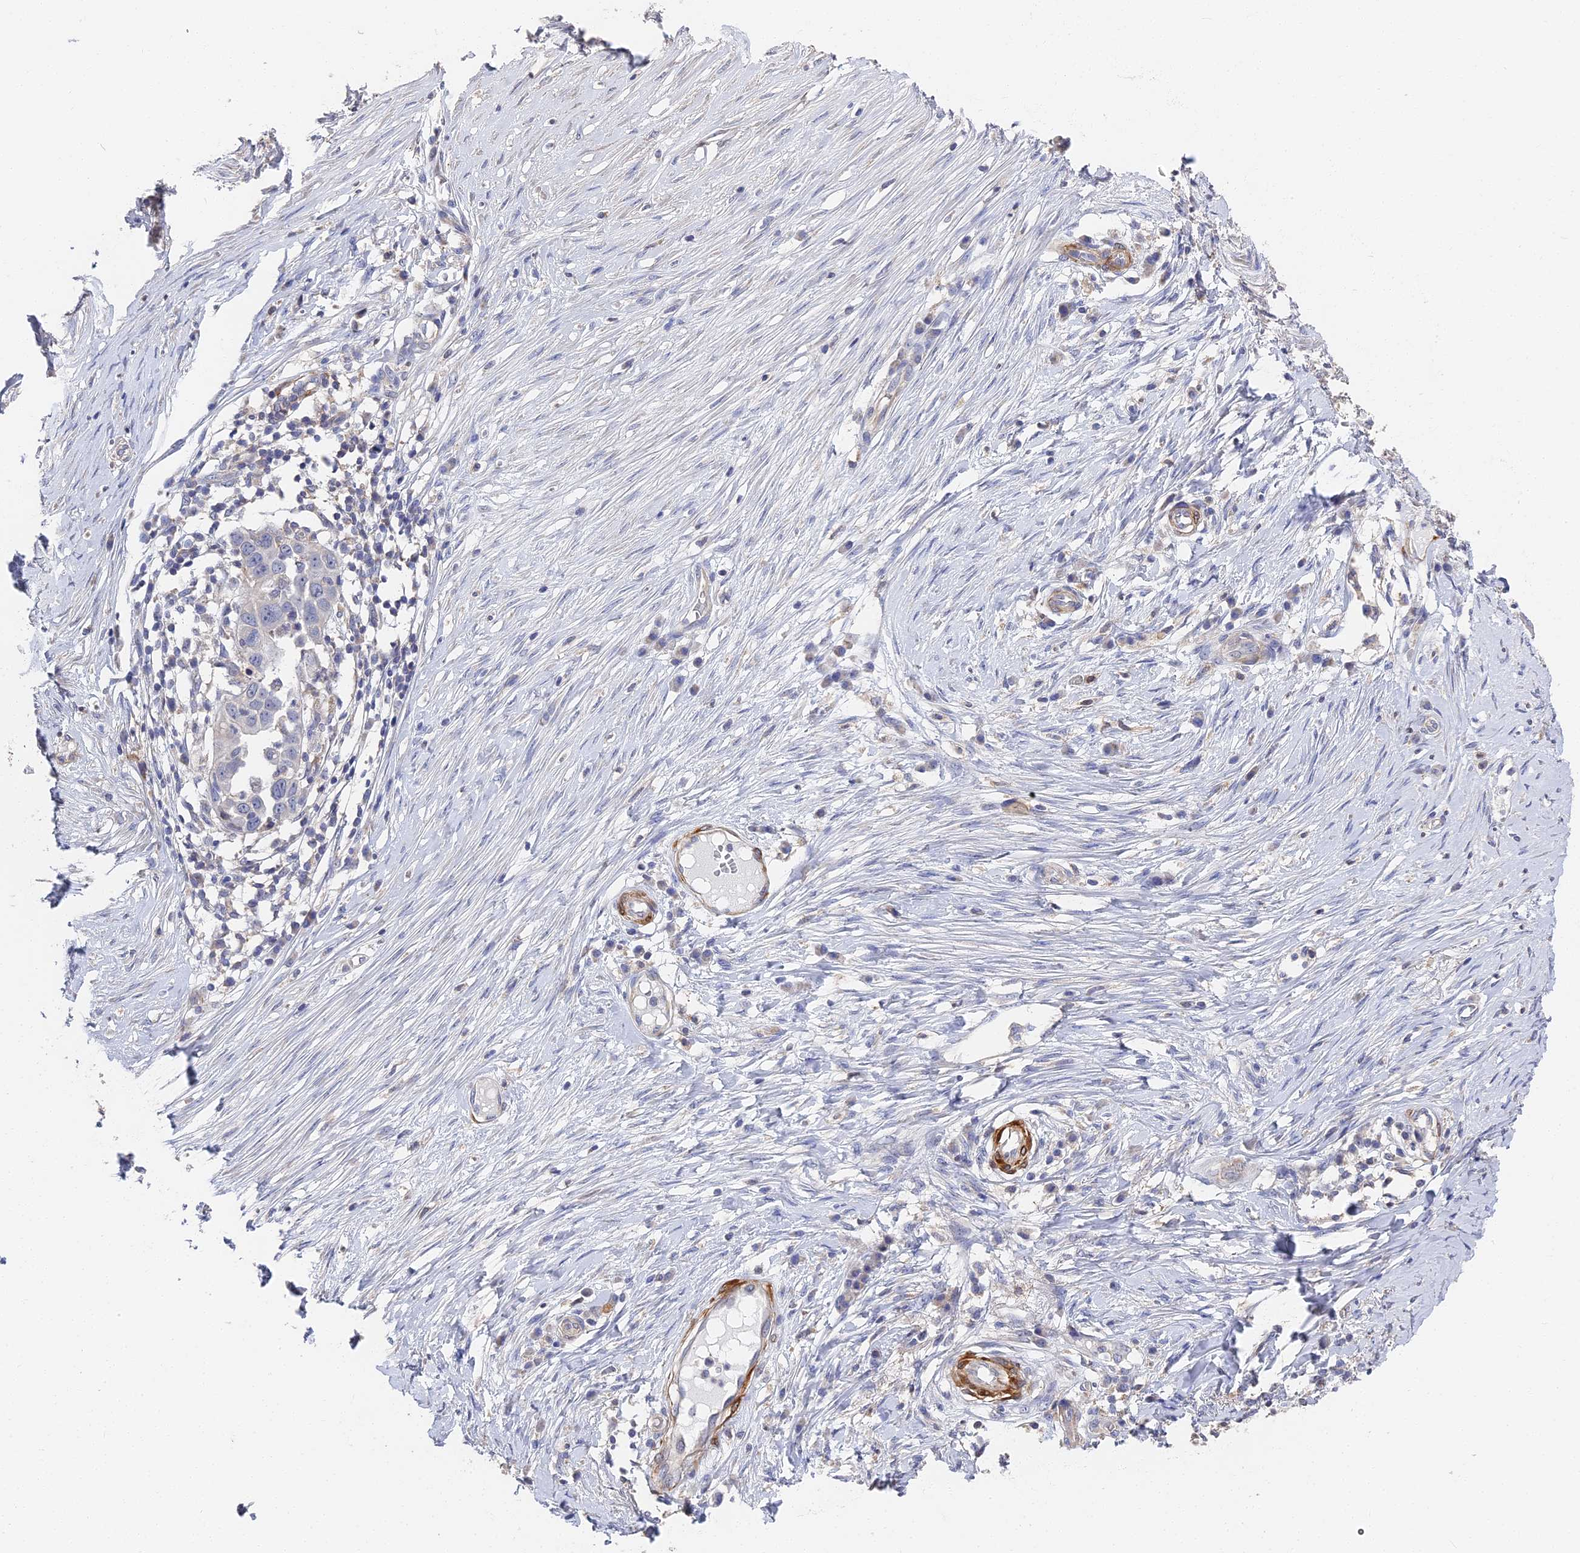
{"staining": {"intensity": "negative", "quantity": "none", "location": "none"}, "tissue": "skin cancer", "cell_type": "Tumor cells", "image_type": "cancer", "snomed": [{"axis": "morphology", "description": "Squamous cell carcinoma, NOS"}, {"axis": "topography", "description": "Skin"}], "caption": "Skin squamous cell carcinoma was stained to show a protein in brown. There is no significant positivity in tumor cells.", "gene": "CCDC113", "patient": {"sex": "female", "age": 44}}